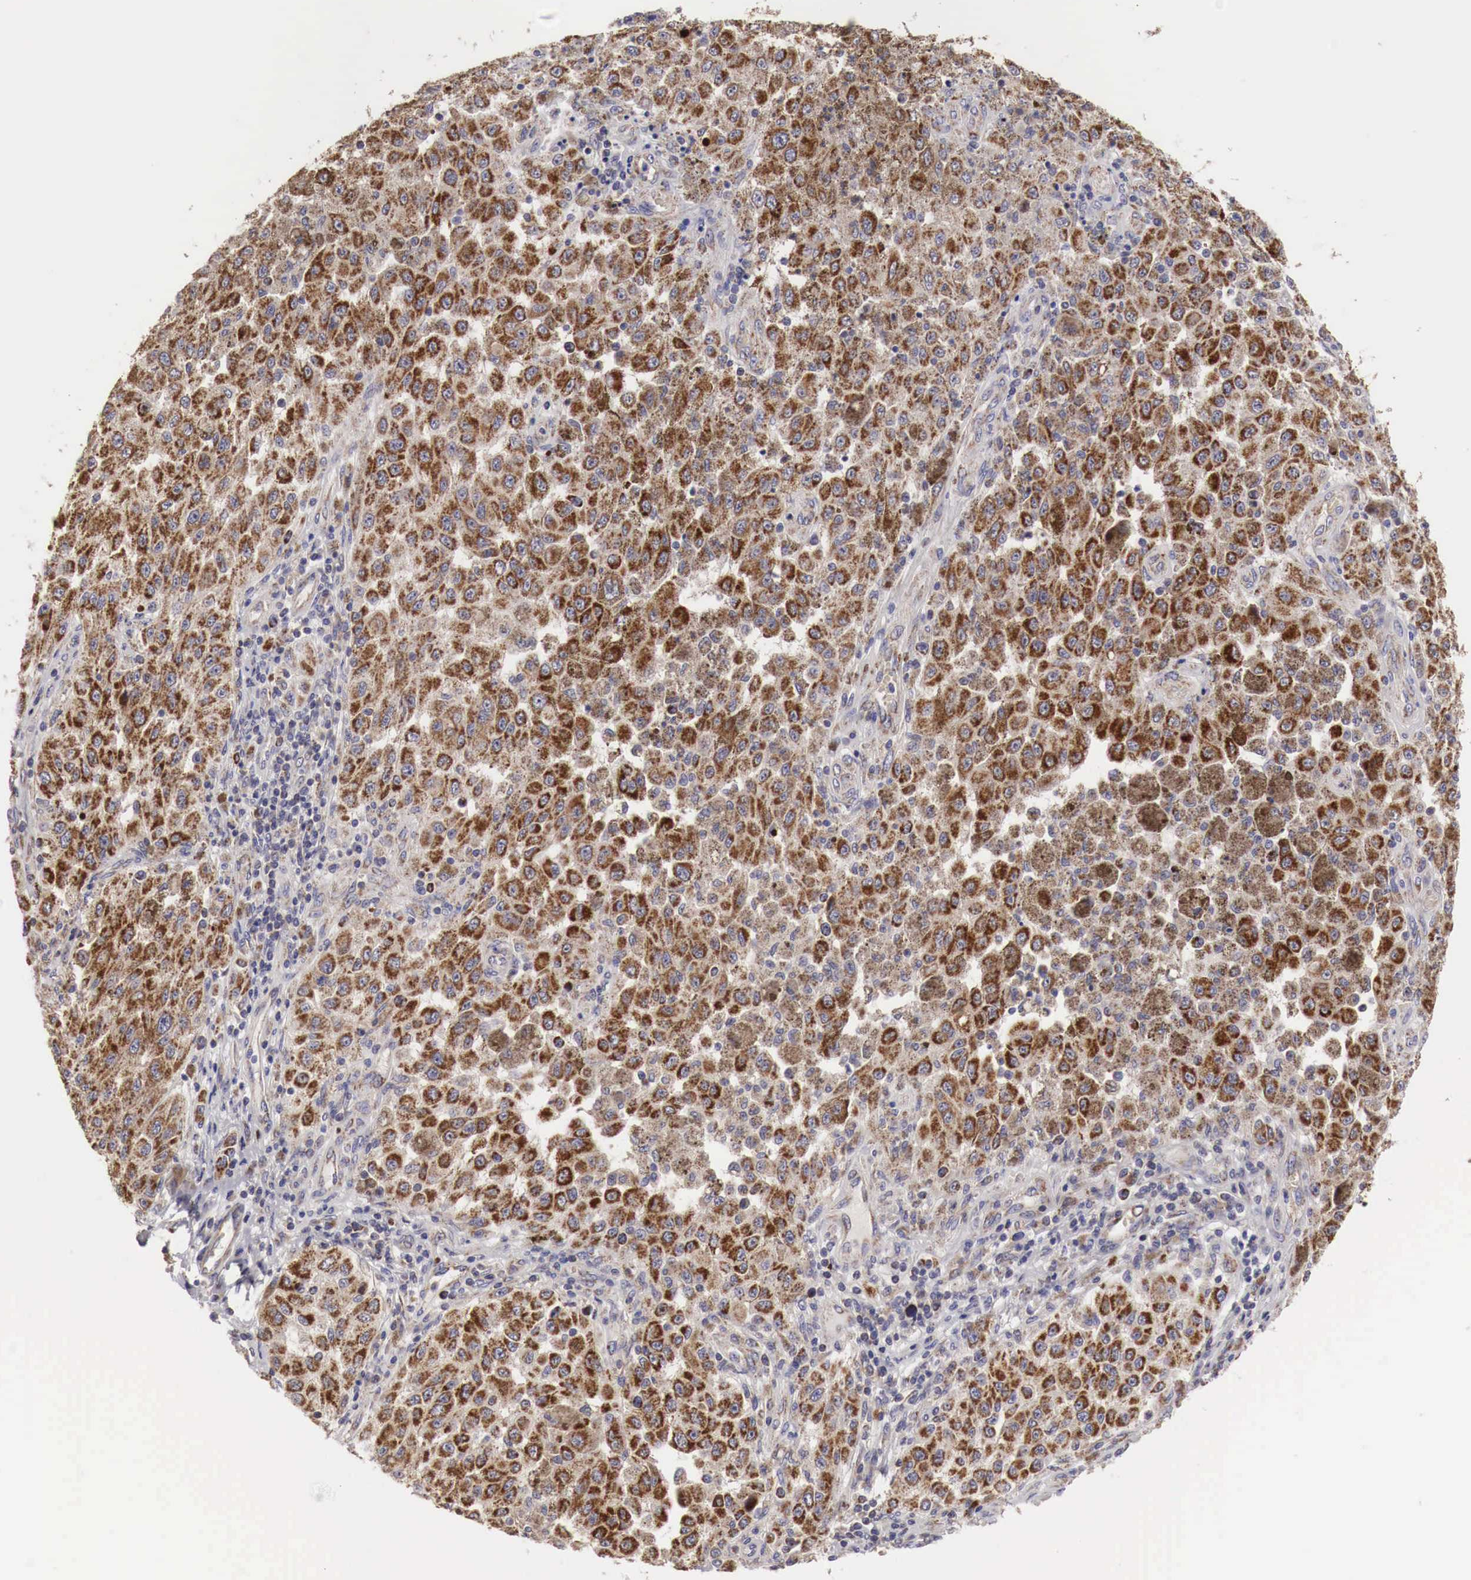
{"staining": {"intensity": "strong", "quantity": ">75%", "location": "cytoplasmic/membranous"}, "tissue": "melanoma", "cell_type": "Tumor cells", "image_type": "cancer", "snomed": [{"axis": "morphology", "description": "Malignant melanoma, NOS"}, {"axis": "topography", "description": "Skin"}], "caption": "Malignant melanoma stained with DAB immunohistochemistry demonstrates high levels of strong cytoplasmic/membranous expression in approximately >75% of tumor cells.", "gene": "XPNPEP3", "patient": {"sex": "female", "age": 64}}